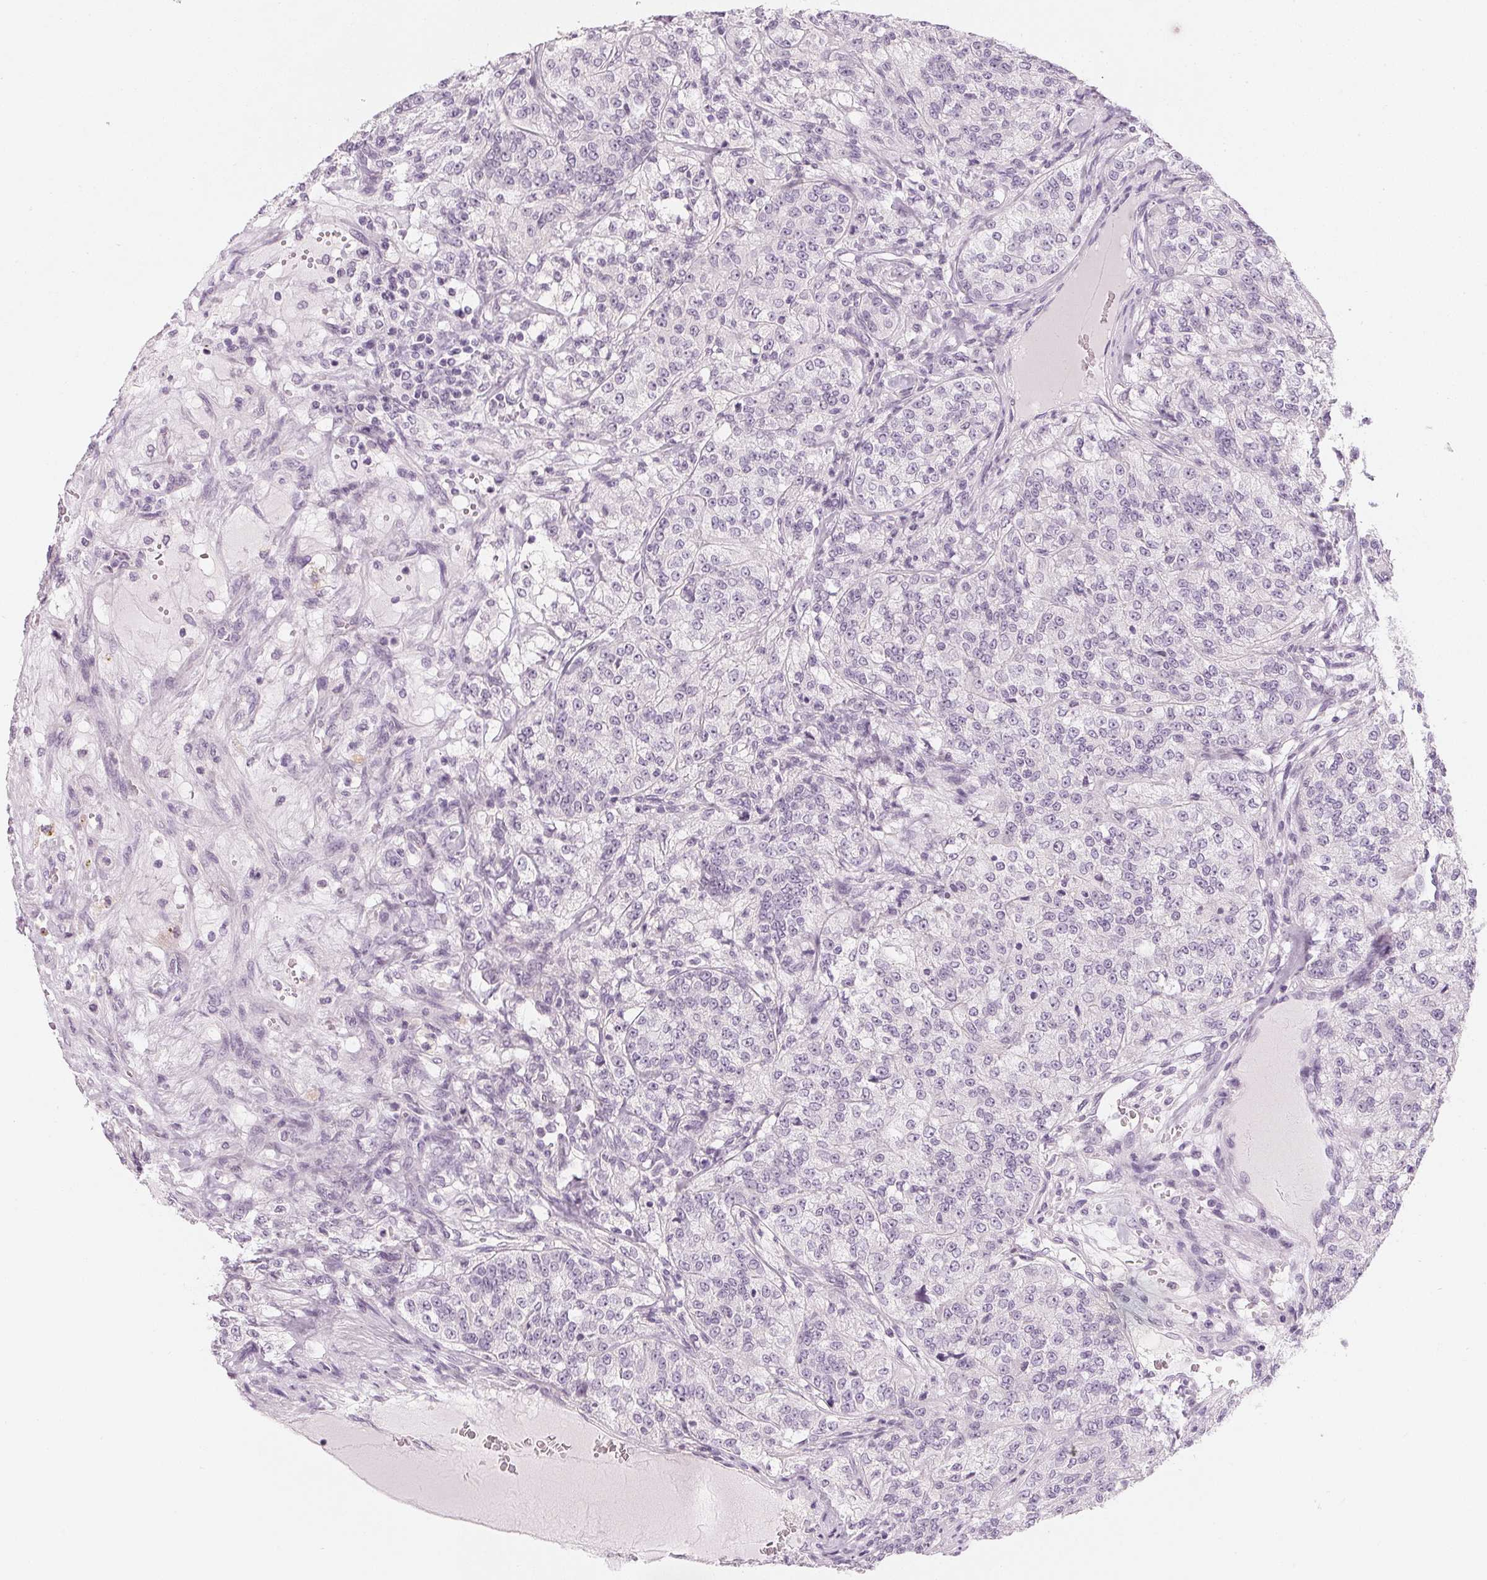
{"staining": {"intensity": "negative", "quantity": "none", "location": "none"}, "tissue": "renal cancer", "cell_type": "Tumor cells", "image_type": "cancer", "snomed": [{"axis": "morphology", "description": "Adenocarcinoma, NOS"}, {"axis": "topography", "description": "Kidney"}], "caption": "Tumor cells are negative for protein expression in human renal adenocarcinoma.", "gene": "CHST4", "patient": {"sex": "female", "age": 63}}